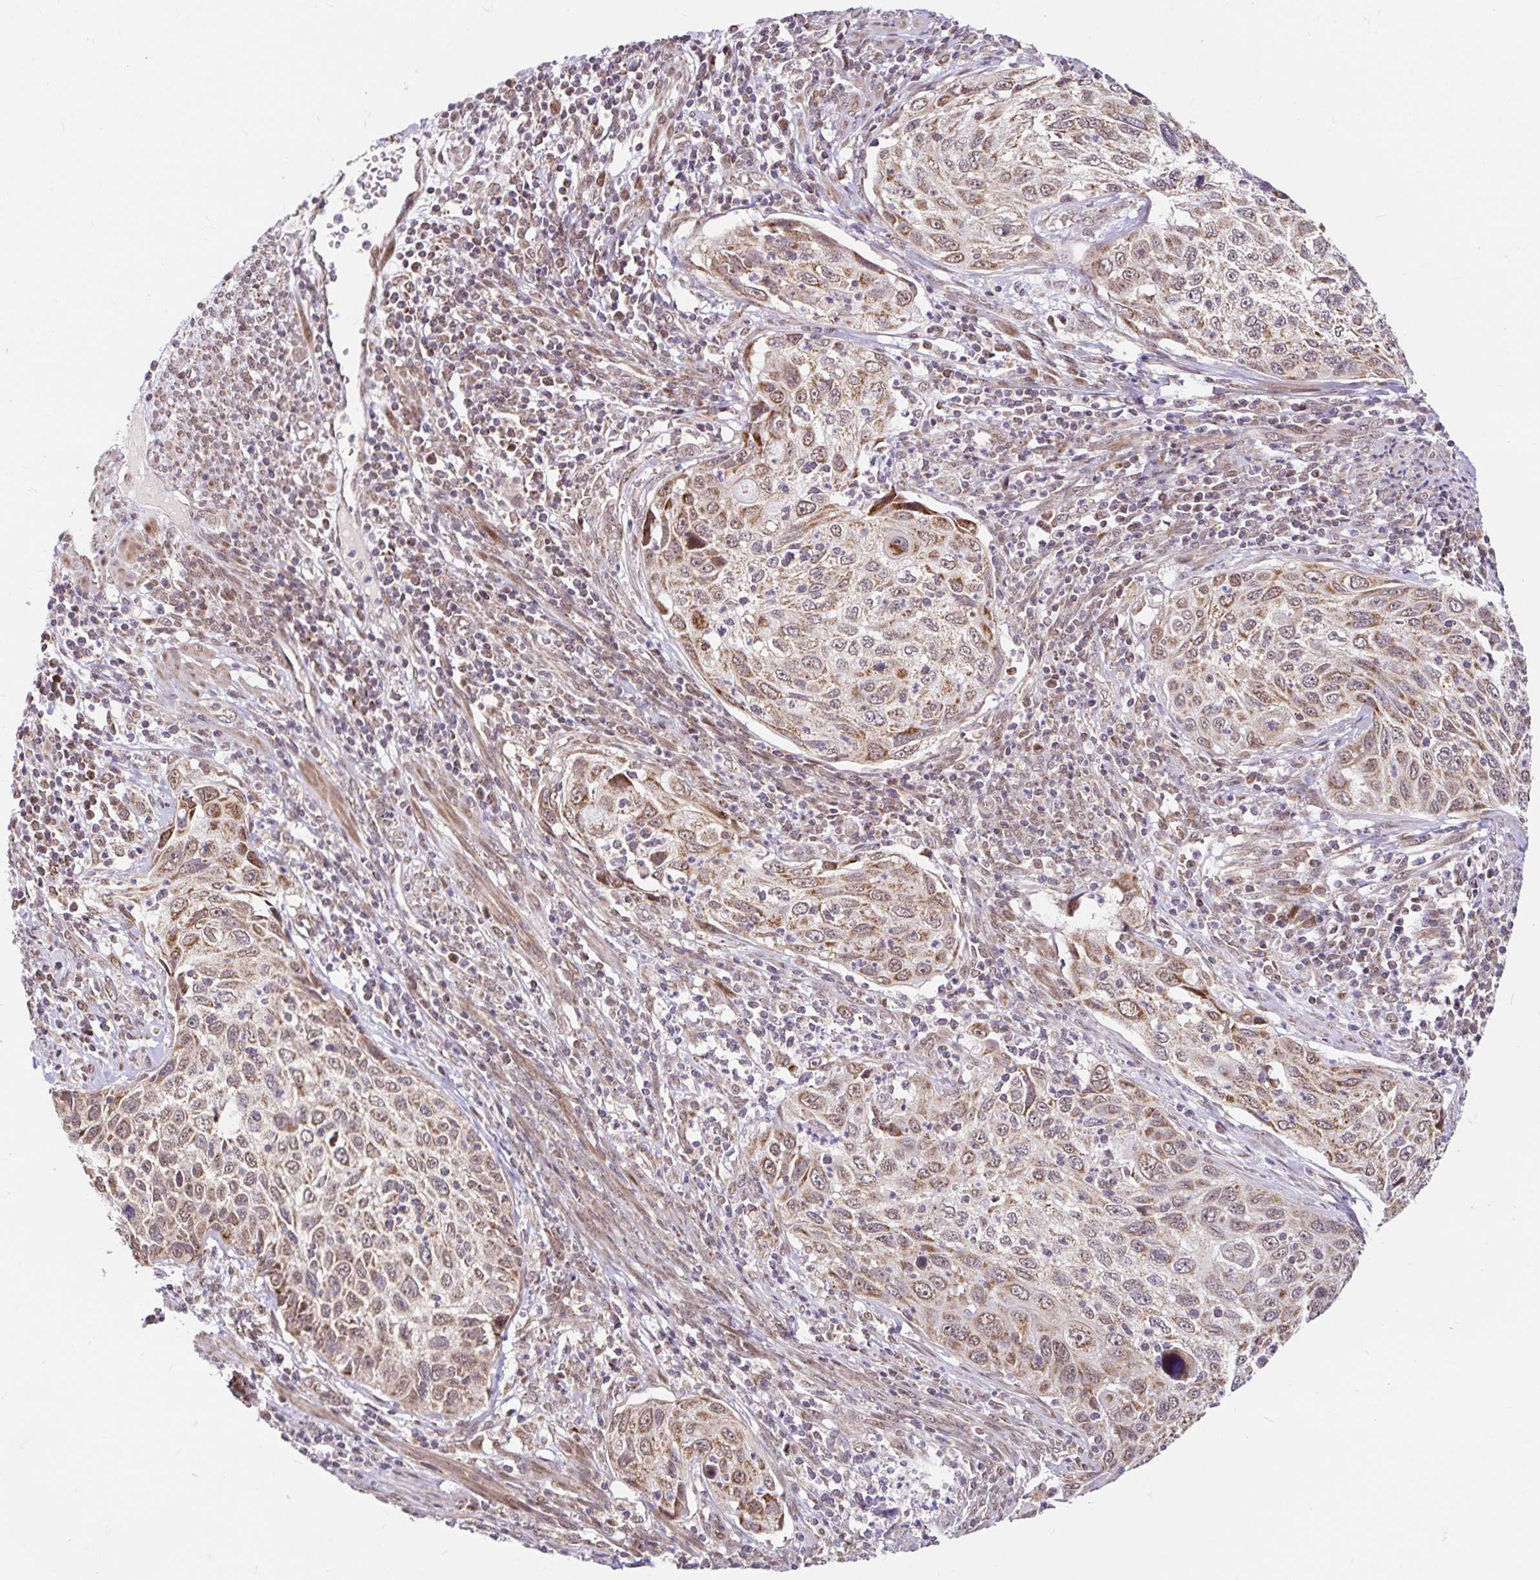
{"staining": {"intensity": "moderate", "quantity": ">75%", "location": "cytoplasmic/membranous"}, "tissue": "cervical cancer", "cell_type": "Tumor cells", "image_type": "cancer", "snomed": [{"axis": "morphology", "description": "Squamous cell carcinoma, NOS"}, {"axis": "topography", "description": "Cervix"}], "caption": "A brown stain shows moderate cytoplasmic/membranous positivity of a protein in human cervical squamous cell carcinoma tumor cells.", "gene": "TIMM50", "patient": {"sex": "female", "age": 70}}